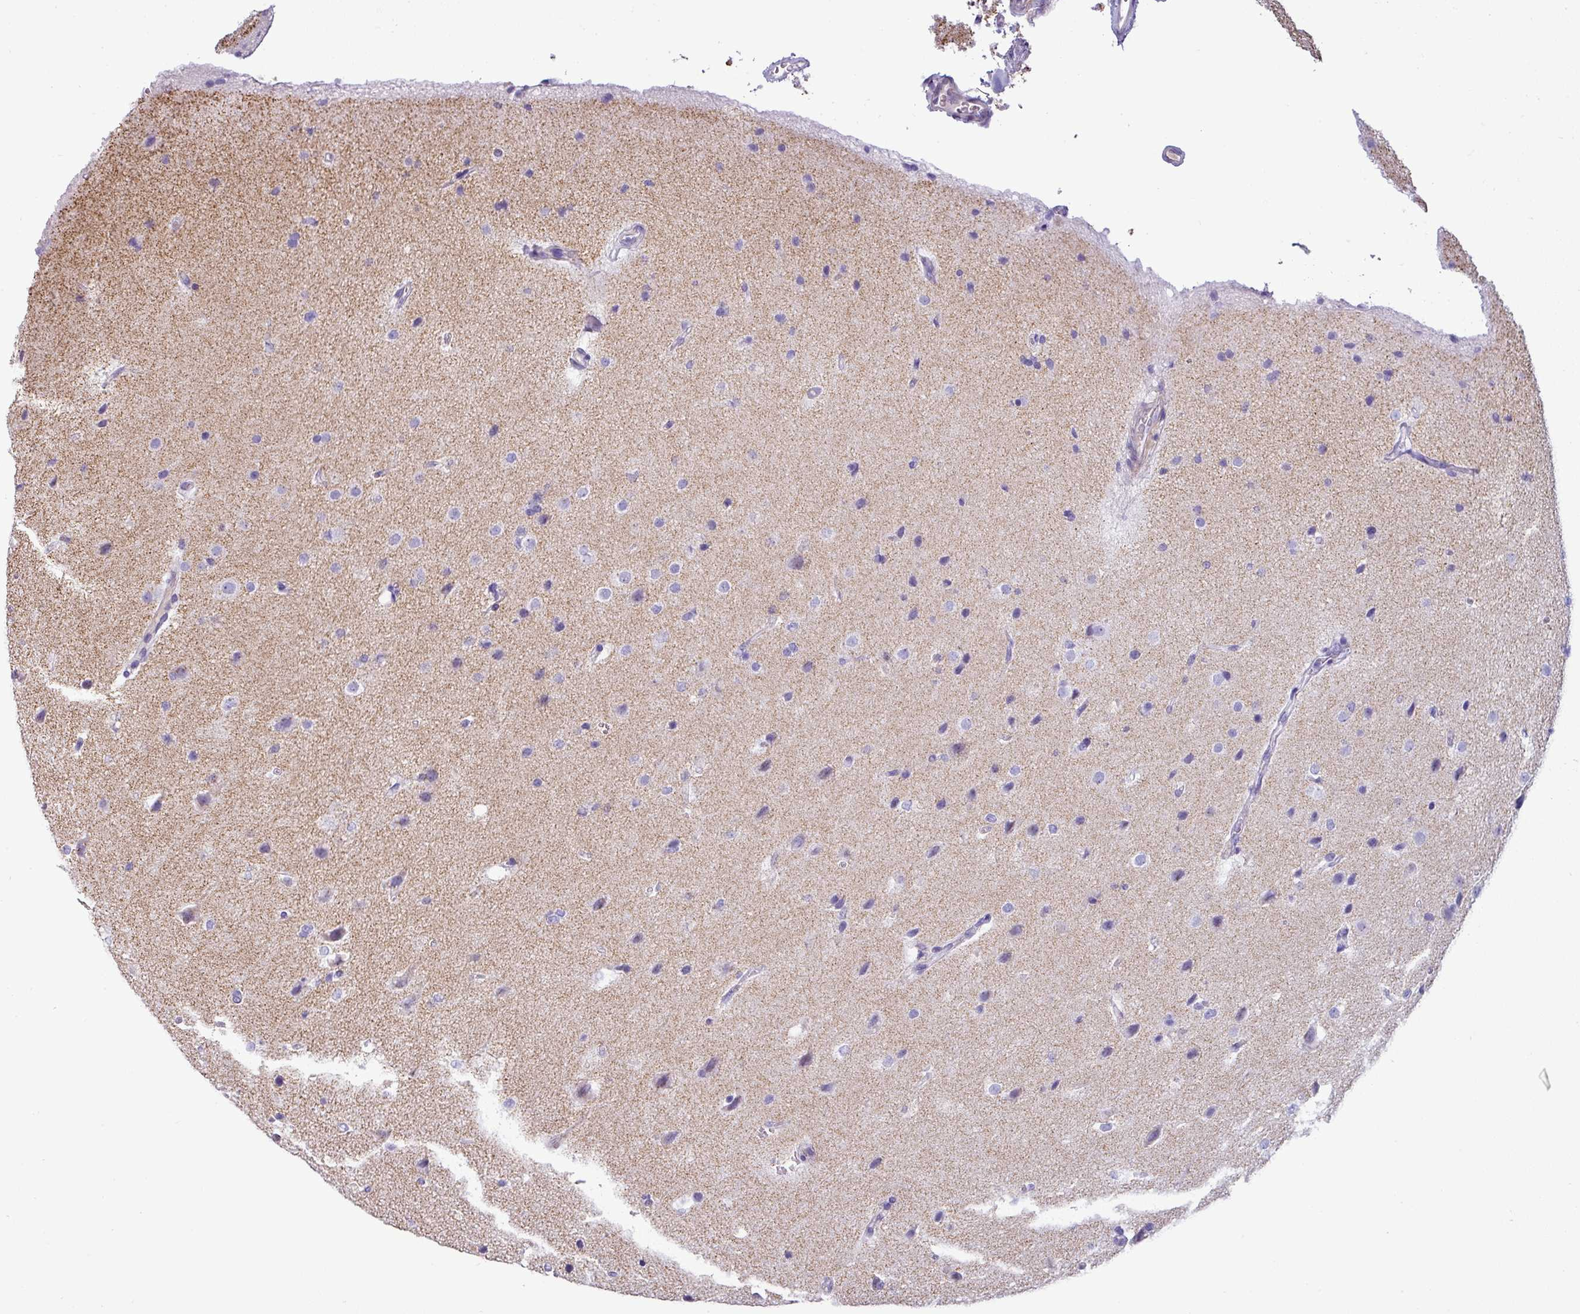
{"staining": {"intensity": "negative", "quantity": "none", "location": "none"}, "tissue": "glioma", "cell_type": "Tumor cells", "image_type": "cancer", "snomed": [{"axis": "morphology", "description": "Glioma, malignant, Low grade"}, {"axis": "topography", "description": "Brain"}], "caption": "This image is of malignant glioma (low-grade) stained with immunohistochemistry (IHC) to label a protein in brown with the nuclei are counter-stained blue. There is no staining in tumor cells.", "gene": "VCX2", "patient": {"sex": "female", "age": 37}}